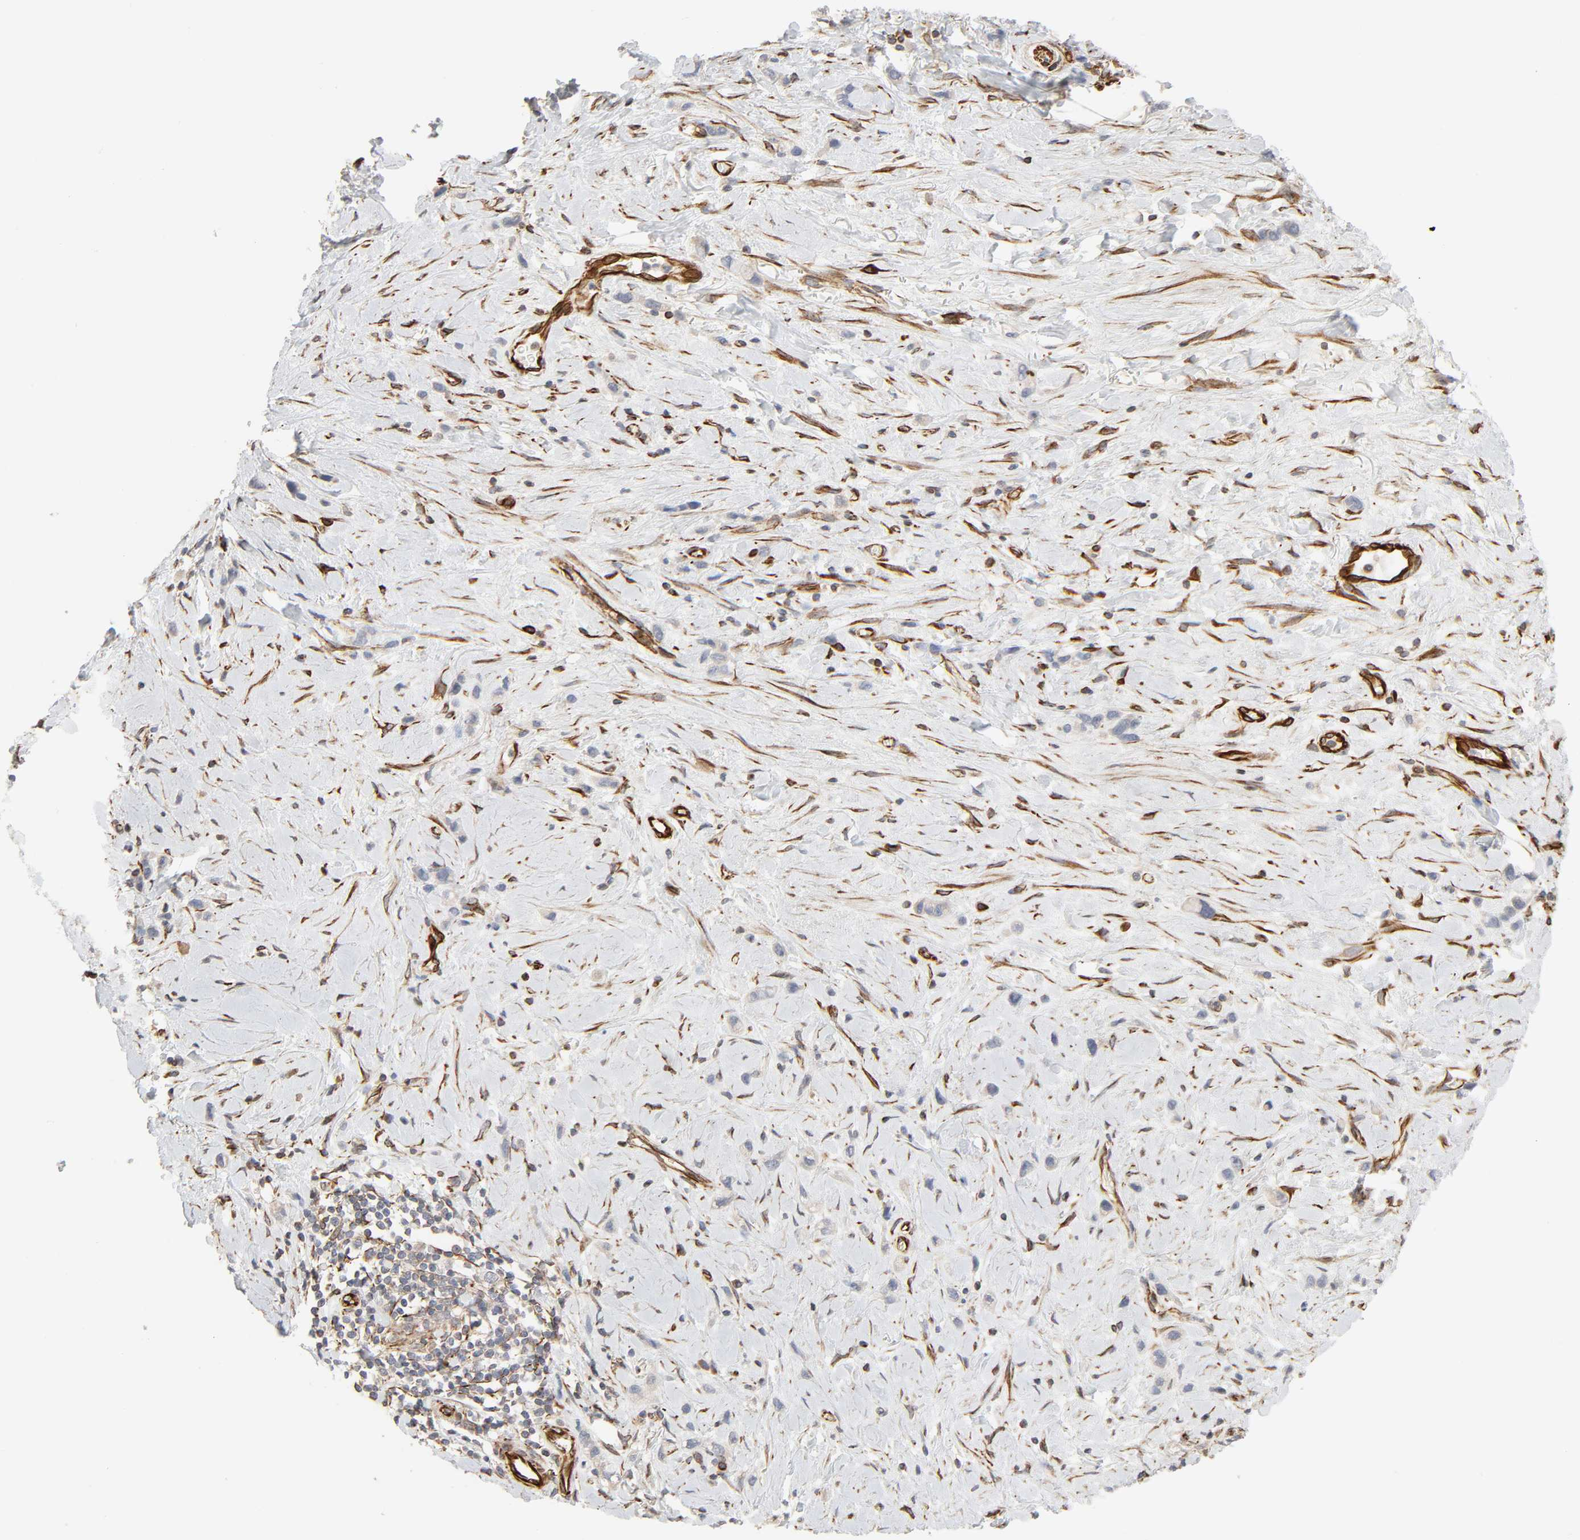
{"staining": {"intensity": "weak", "quantity": "<25%", "location": "cytoplasmic/membranous"}, "tissue": "stomach cancer", "cell_type": "Tumor cells", "image_type": "cancer", "snomed": [{"axis": "morphology", "description": "Normal tissue, NOS"}, {"axis": "morphology", "description": "Adenocarcinoma, NOS"}, {"axis": "morphology", "description": "Adenocarcinoma, High grade"}, {"axis": "topography", "description": "Stomach, upper"}, {"axis": "topography", "description": "Stomach"}], "caption": "Immunohistochemical staining of human stomach high-grade adenocarcinoma demonstrates no significant staining in tumor cells. (DAB immunohistochemistry (IHC) visualized using brightfield microscopy, high magnification).", "gene": "FAM118A", "patient": {"sex": "female", "age": 65}}